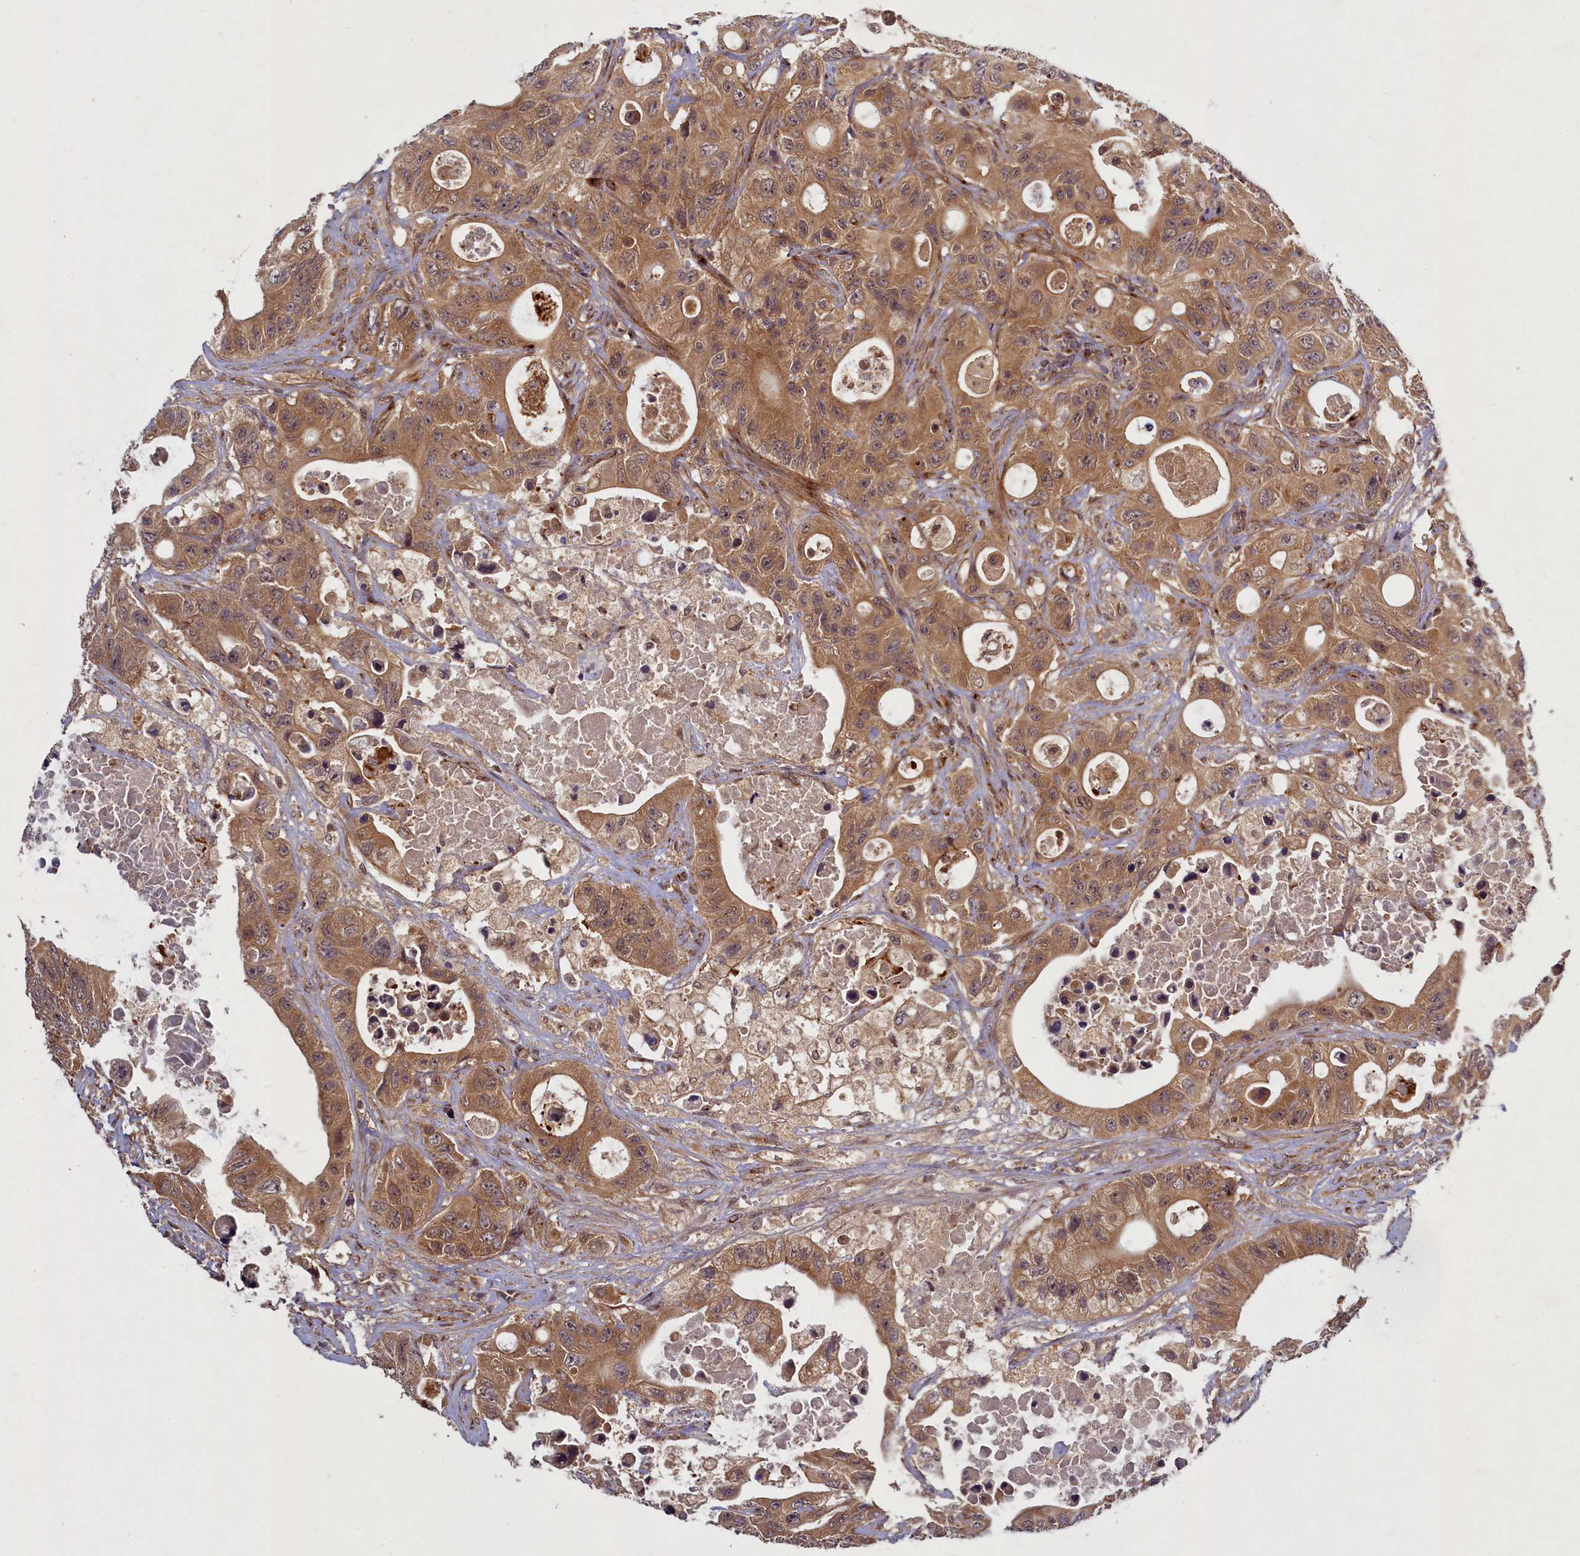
{"staining": {"intensity": "moderate", "quantity": ">75%", "location": "cytoplasmic/membranous,nuclear"}, "tissue": "colorectal cancer", "cell_type": "Tumor cells", "image_type": "cancer", "snomed": [{"axis": "morphology", "description": "Adenocarcinoma, NOS"}, {"axis": "topography", "description": "Colon"}], "caption": "Adenocarcinoma (colorectal) stained for a protein (brown) exhibits moderate cytoplasmic/membranous and nuclear positive staining in approximately >75% of tumor cells.", "gene": "BICD1", "patient": {"sex": "female", "age": 46}}